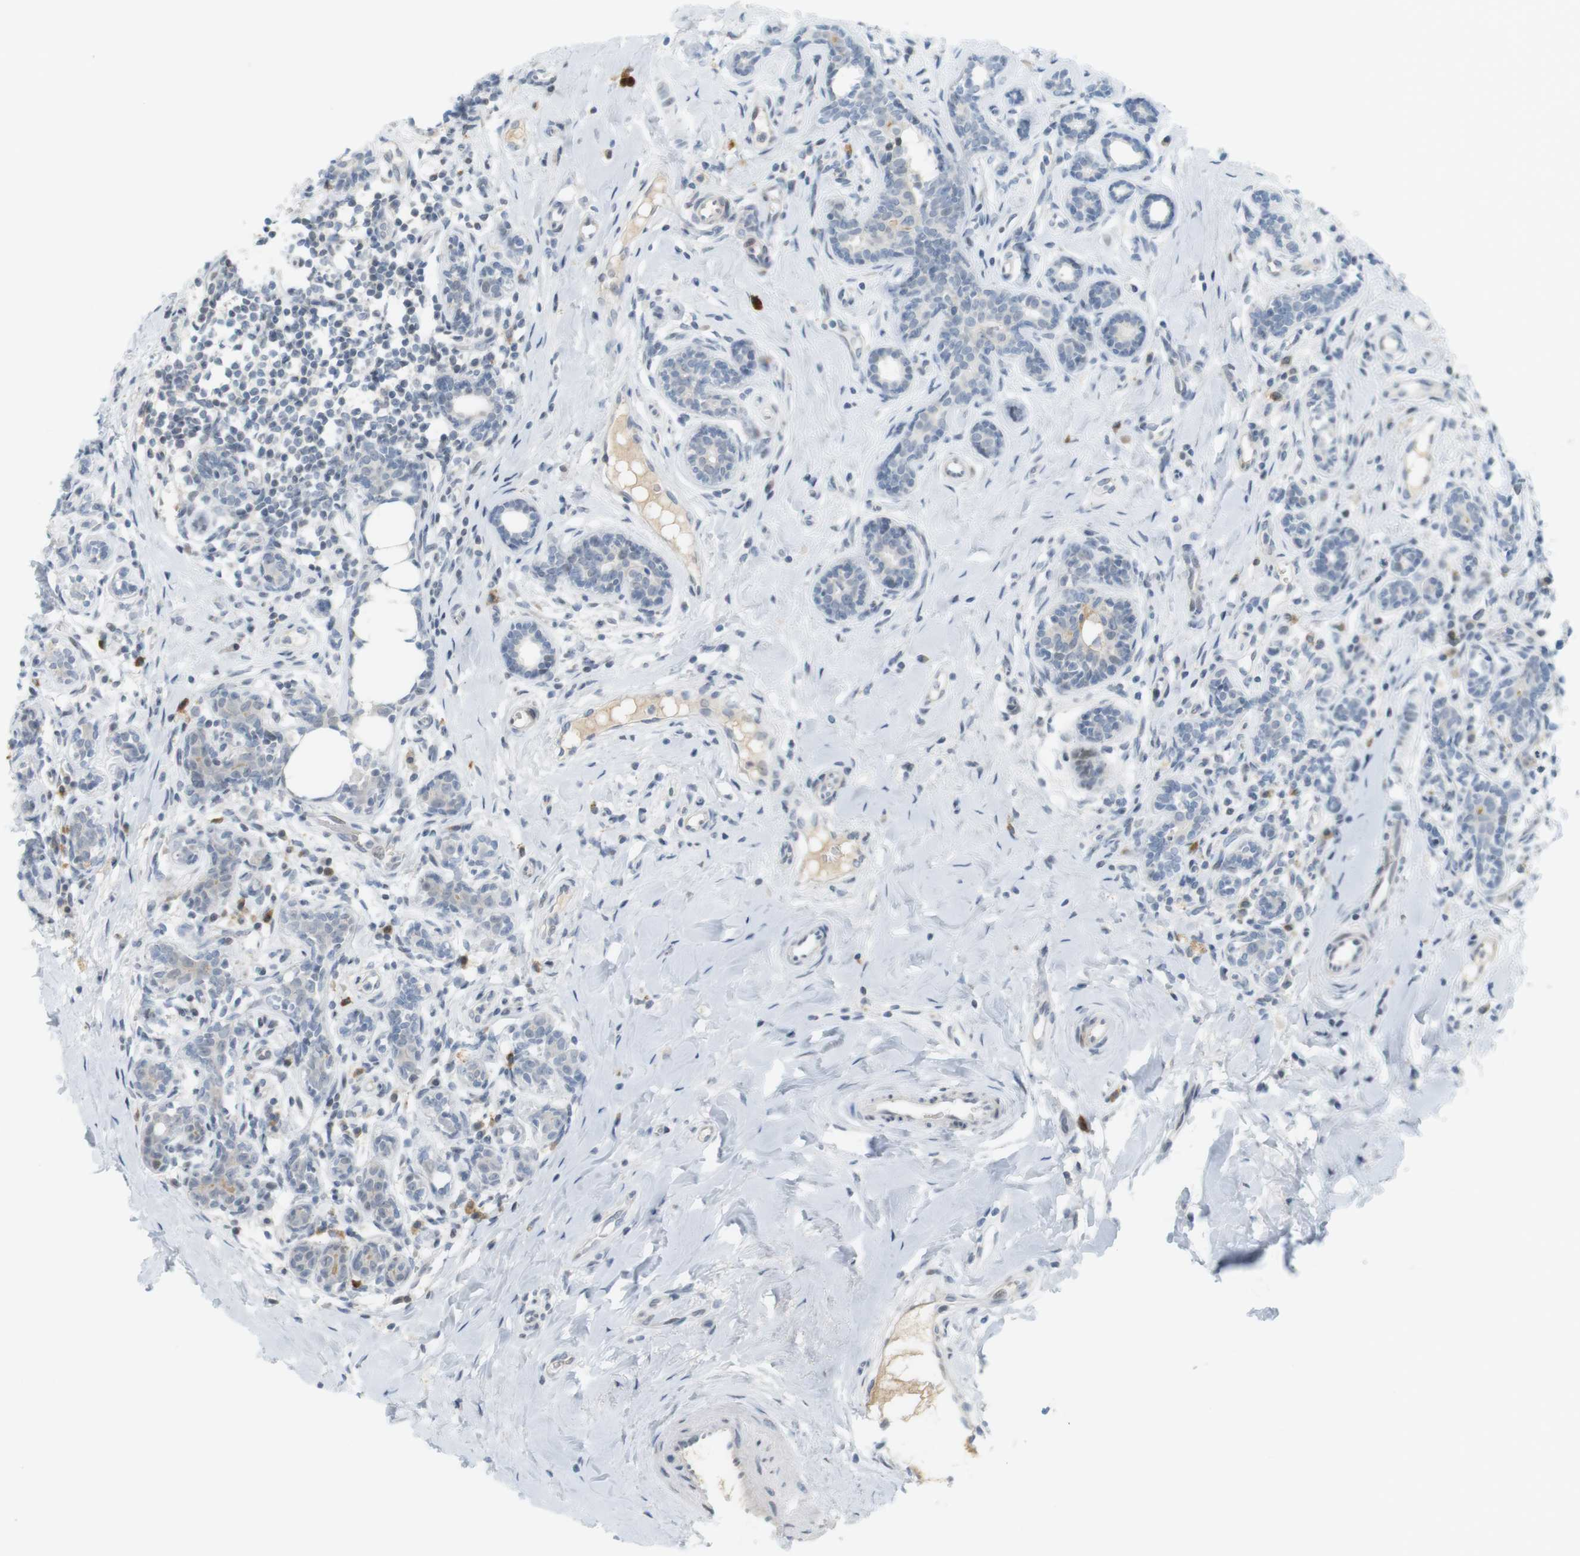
{"staining": {"intensity": "negative", "quantity": "none", "location": "none"}, "tissue": "breast cancer", "cell_type": "Tumor cells", "image_type": "cancer", "snomed": [{"axis": "morphology", "description": "Normal tissue, NOS"}, {"axis": "morphology", "description": "Duct carcinoma"}, {"axis": "topography", "description": "Breast"}], "caption": "Tumor cells show no significant protein staining in invasive ductal carcinoma (breast).", "gene": "DMC1", "patient": {"sex": "female", "age": 40}}